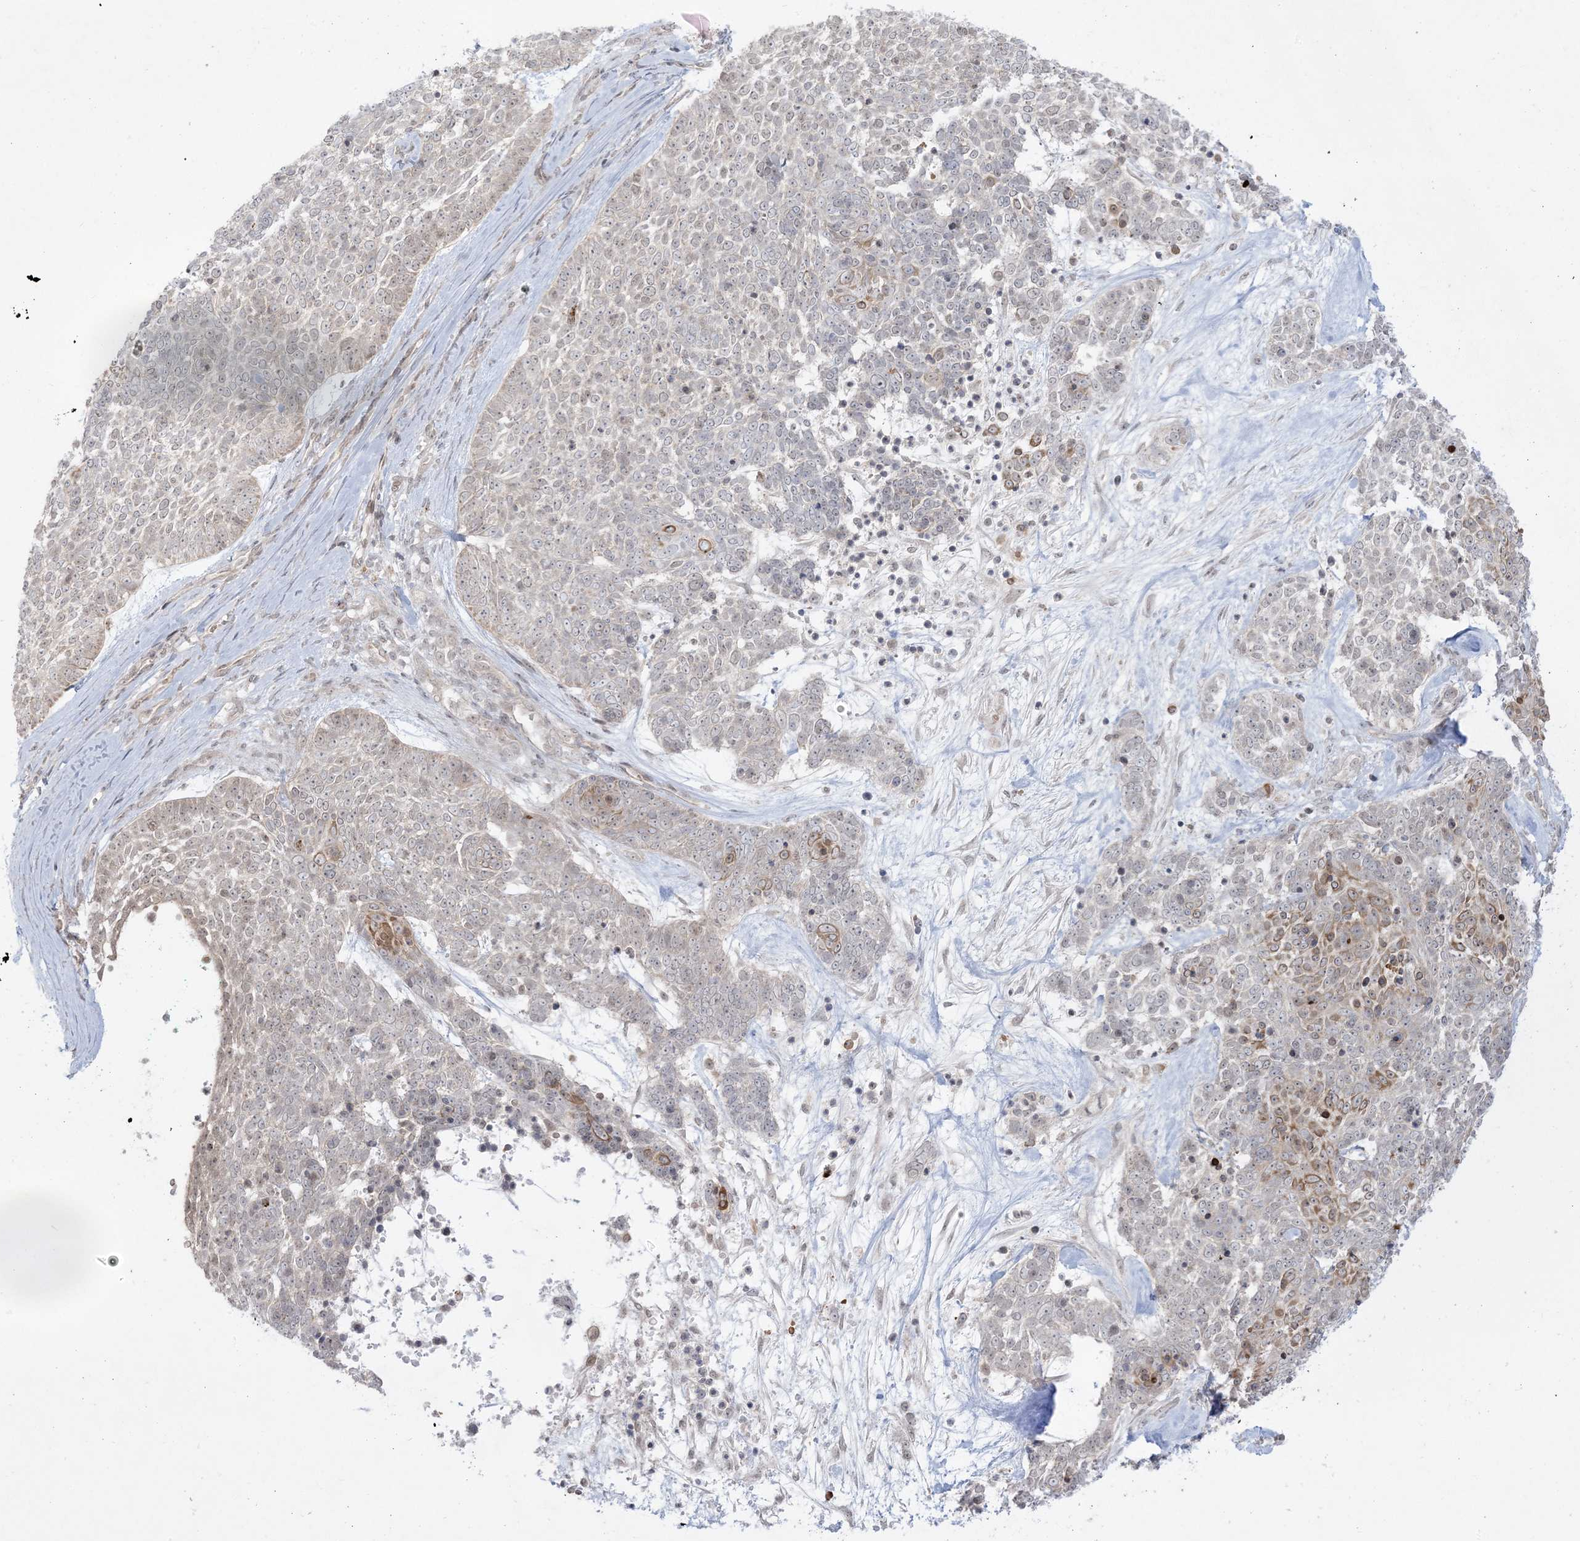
{"staining": {"intensity": "moderate", "quantity": "<25%", "location": "cytoplasmic/membranous,nuclear"}, "tissue": "skin cancer", "cell_type": "Tumor cells", "image_type": "cancer", "snomed": [{"axis": "morphology", "description": "Basal cell carcinoma"}, {"axis": "topography", "description": "Skin"}], "caption": "Moderate cytoplasmic/membranous and nuclear positivity is seen in approximately <25% of tumor cells in skin basal cell carcinoma.", "gene": "PTK6", "patient": {"sex": "female", "age": 81}}